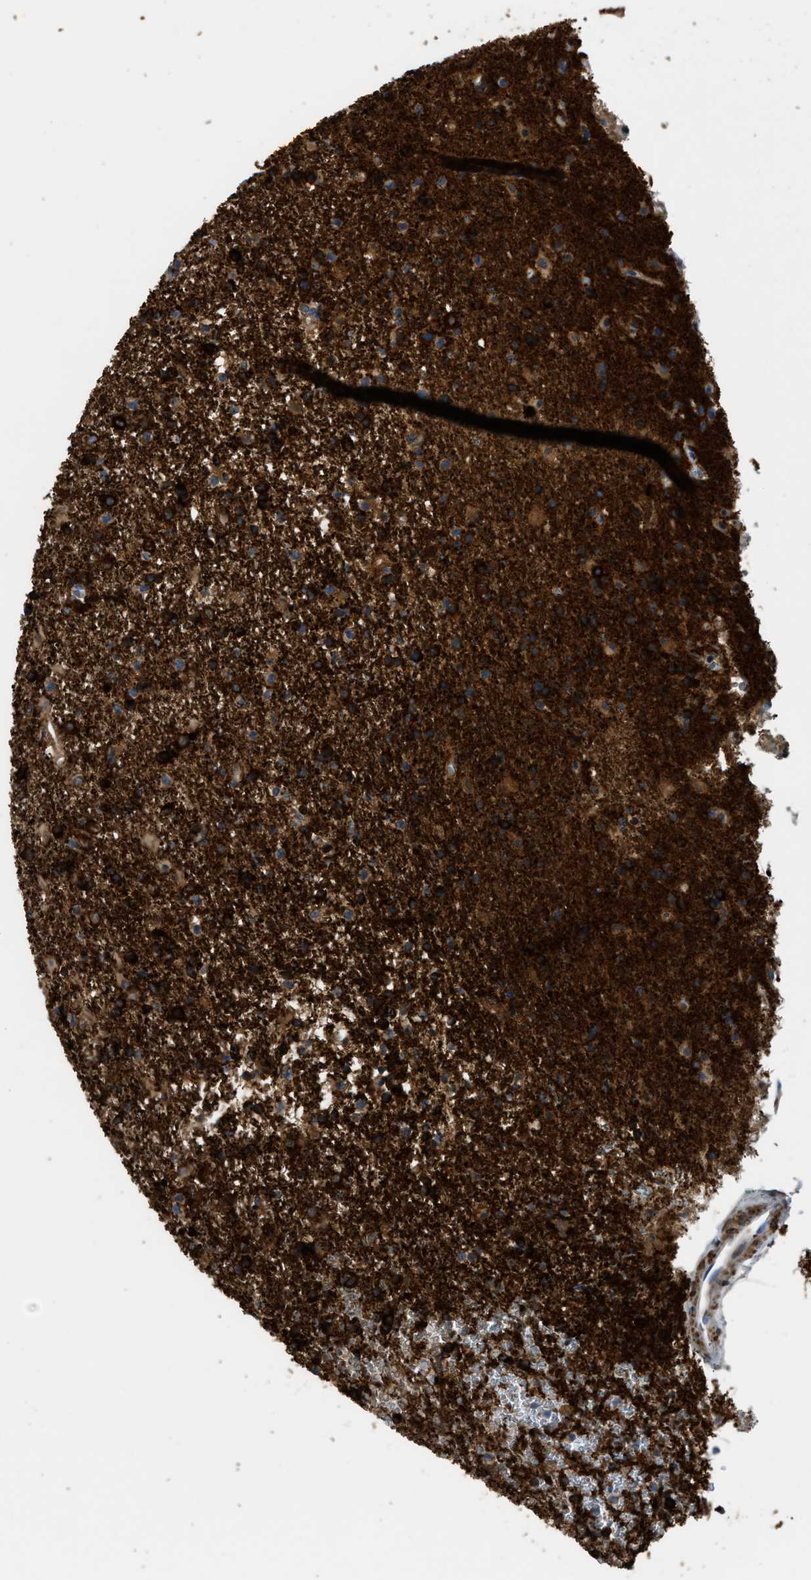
{"staining": {"intensity": "strong", "quantity": ">75%", "location": "cytoplasmic/membranous"}, "tissue": "glioma", "cell_type": "Tumor cells", "image_type": "cancer", "snomed": [{"axis": "morphology", "description": "Glioma, malignant, Low grade"}, {"axis": "topography", "description": "Brain"}], "caption": "Immunohistochemistry (IHC) image of human malignant glioma (low-grade) stained for a protein (brown), which exhibits high levels of strong cytoplasmic/membranous expression in approximately >75% of tumor cells.", "gene": "ZSWIM5", "patient": {"sex": "male", "age": 65}}